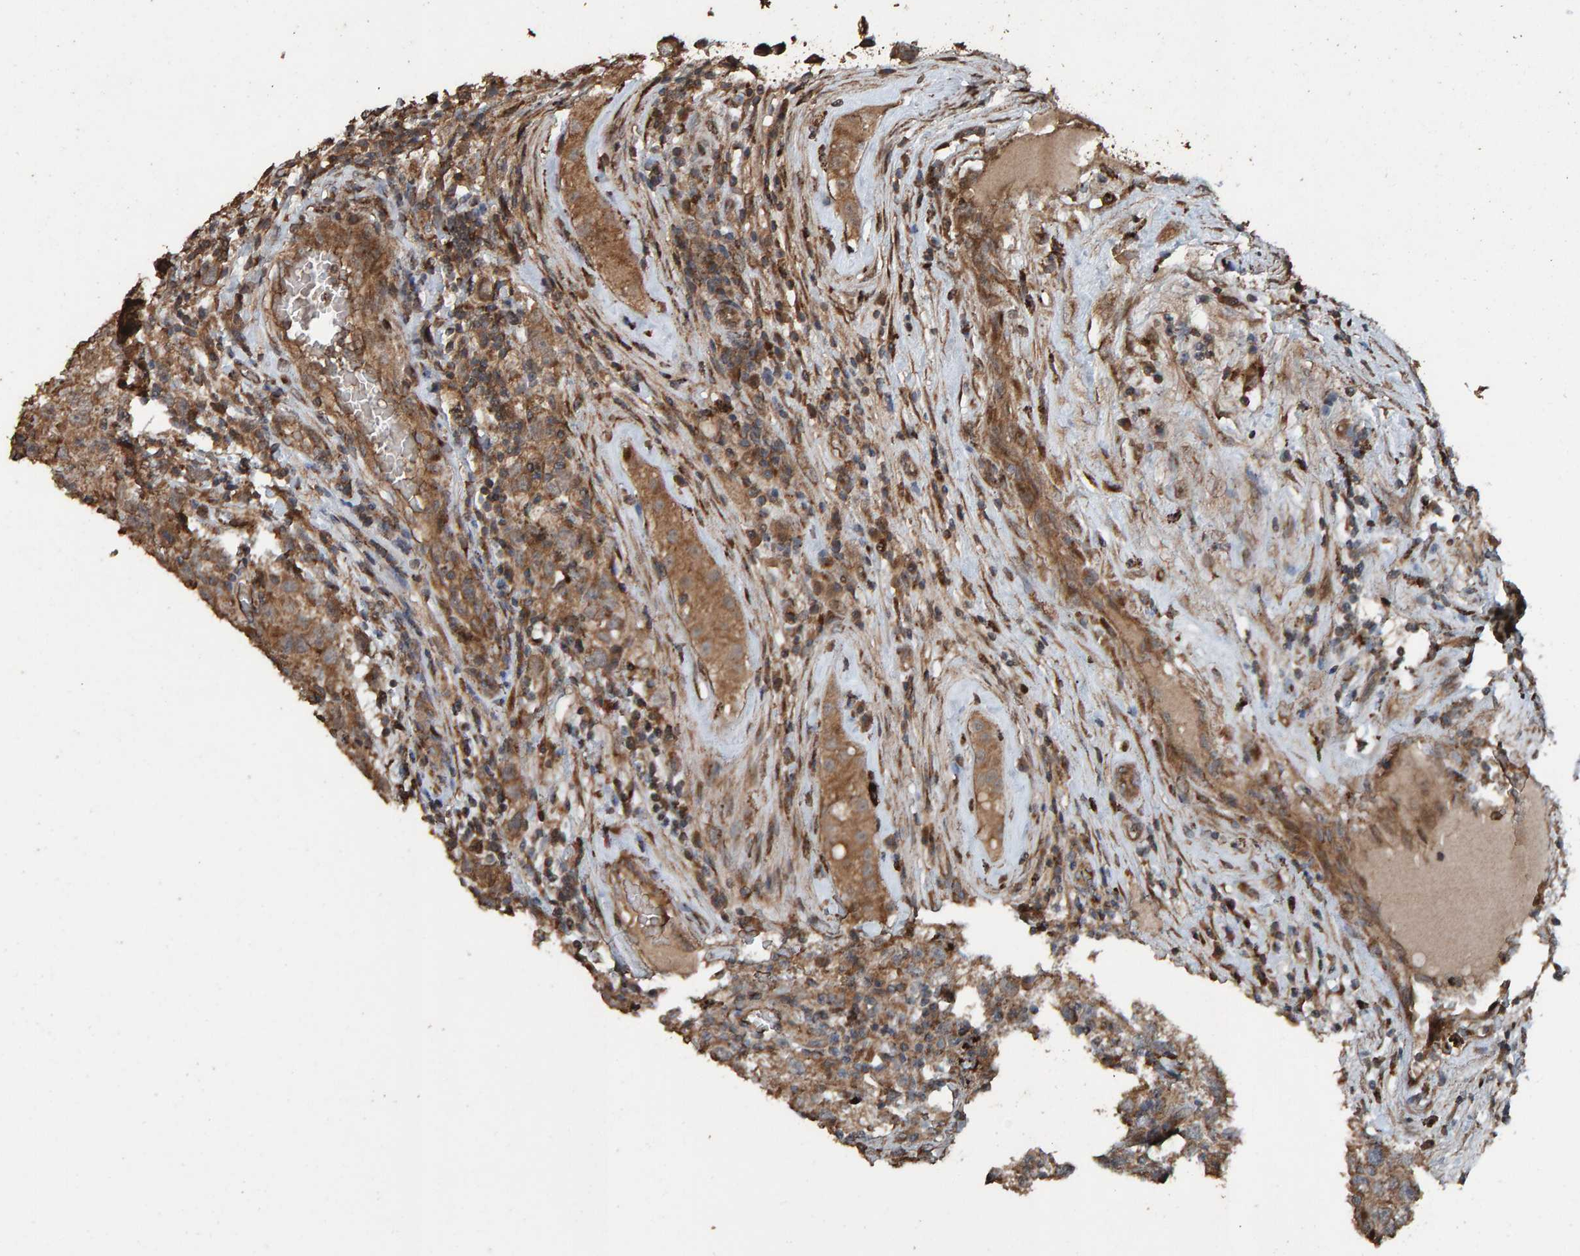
{"staining": {"intensity": "moderate", "quantity": ">75%", "location": "cytoplasmic/membranous"}, "tissue": "testis cancer", "cell_type": "Tumor cells", "image_type": "cancer", "snomed": [{"axis": "morphology", "description": "Seminoma, NOS"}, {"axis": "morphology", "description": "Carcinoma, Embryonal, NOS"}, {"axis": "topography", "description": "Testis"}], "caption": "Immunohistochemical staining of testis cancer demonstrates moderate cytoplasmic/membranous protein staining in approximately >75% of tumor cells. (Brightfield microscopy of DAB IHC at high magnification).", "gene": "DUS1L", "patient": {"sex": "male", "age": 28}}